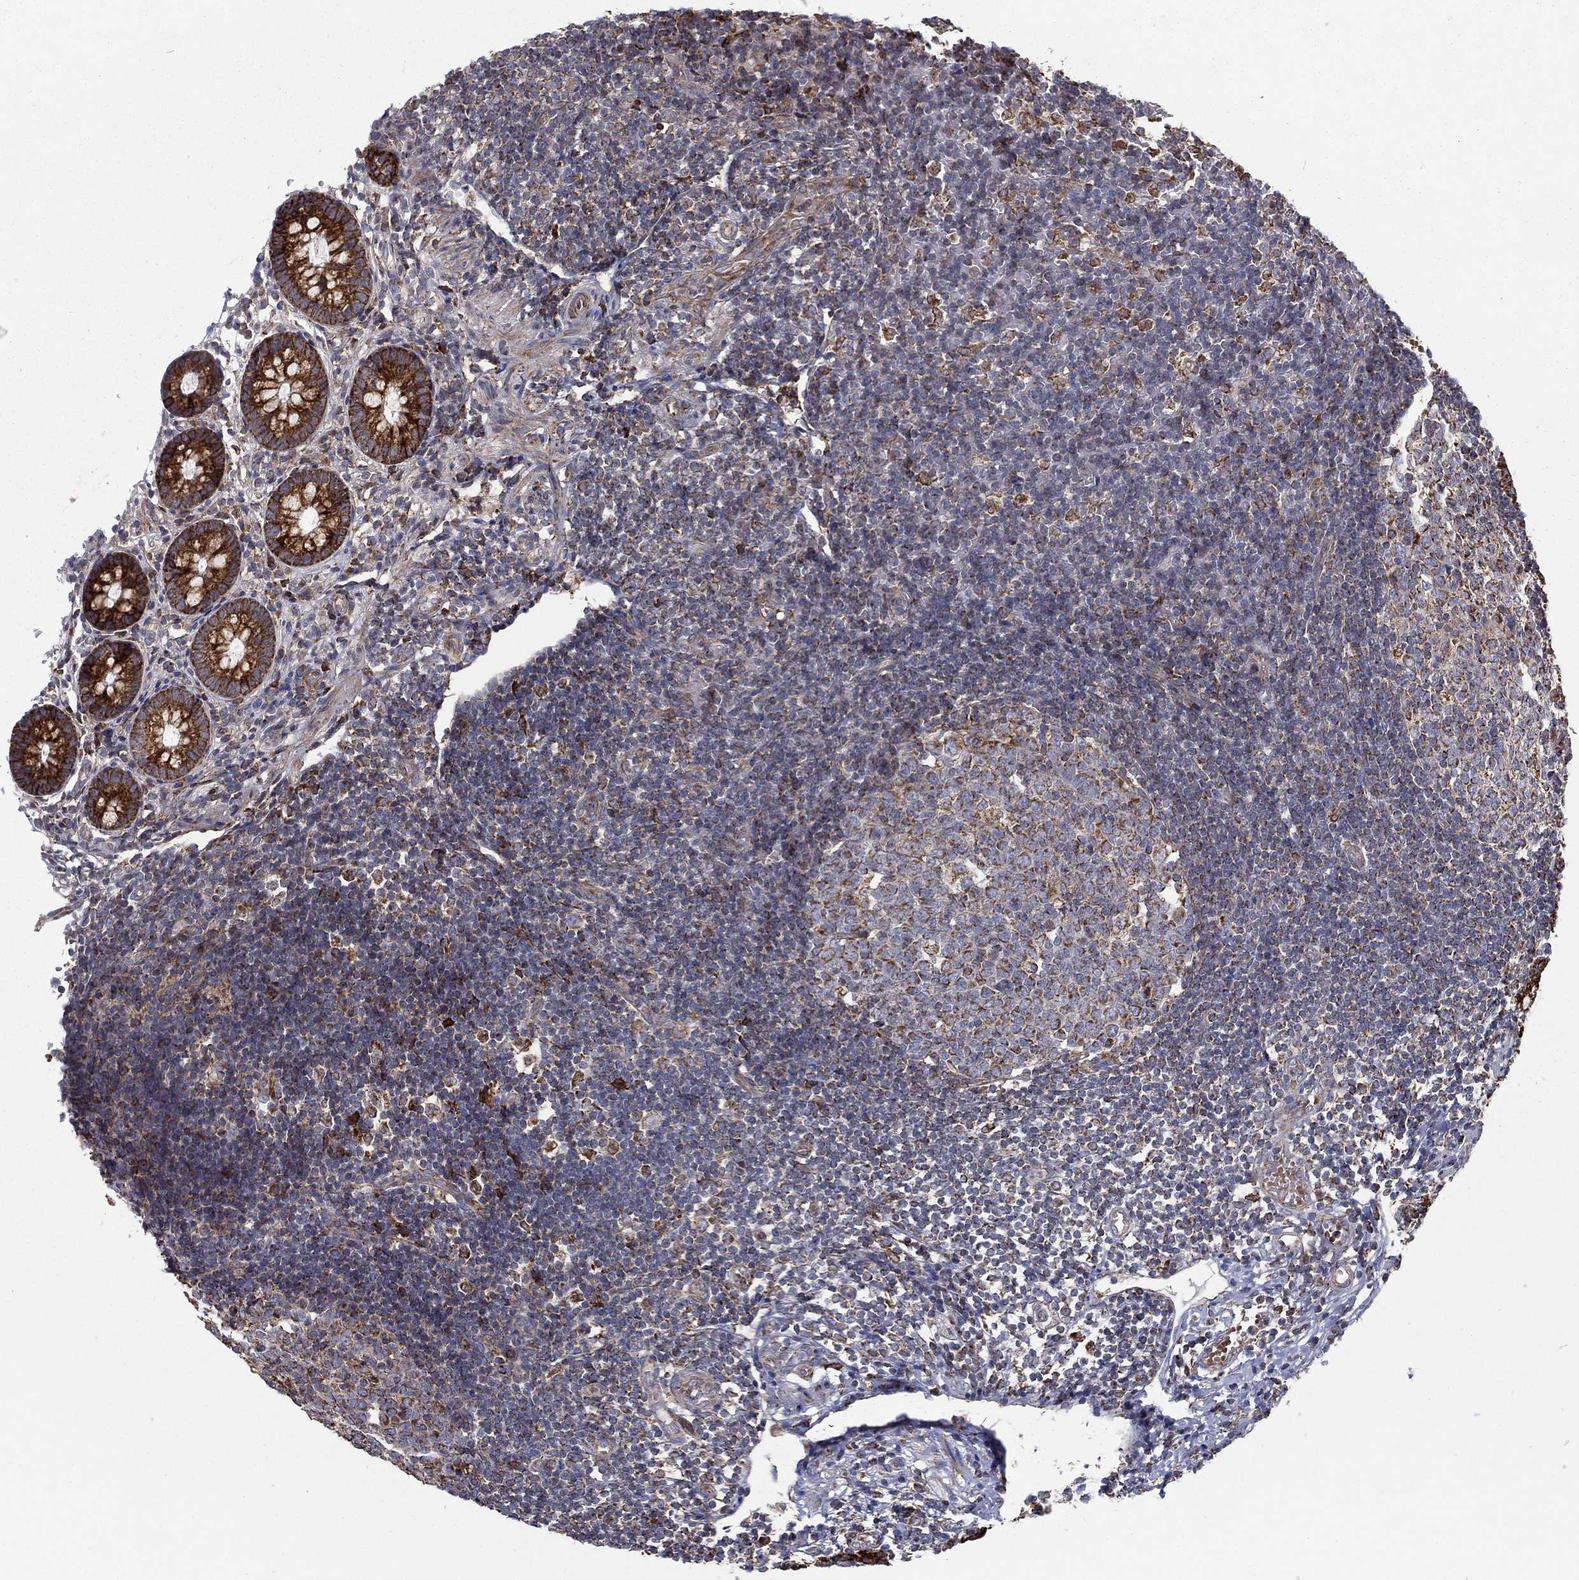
{"staining": {"intensity": "strong", "quantity": ">75%", "location": "cytoplasmic/membranous"}, "tissue": "appendix", "cell_type": "Glandular cells", "image_type": "normal", "snomed": [{"axis": "morphology", "description": "Normal tissue, NOS"}, {"axis": "topography", "description": "Appendix"}], "caption": "High-magnification brightfield microscopy of benign appendix stained with DAB (brown) and counterstained with hematoxylin (blue). glandular cells exhibit strong cytoplasmic/membranous staining is appreciated in approximately>75% of cells.", "gene": "MT", "patient": {"sex": "female", "age": 40}}